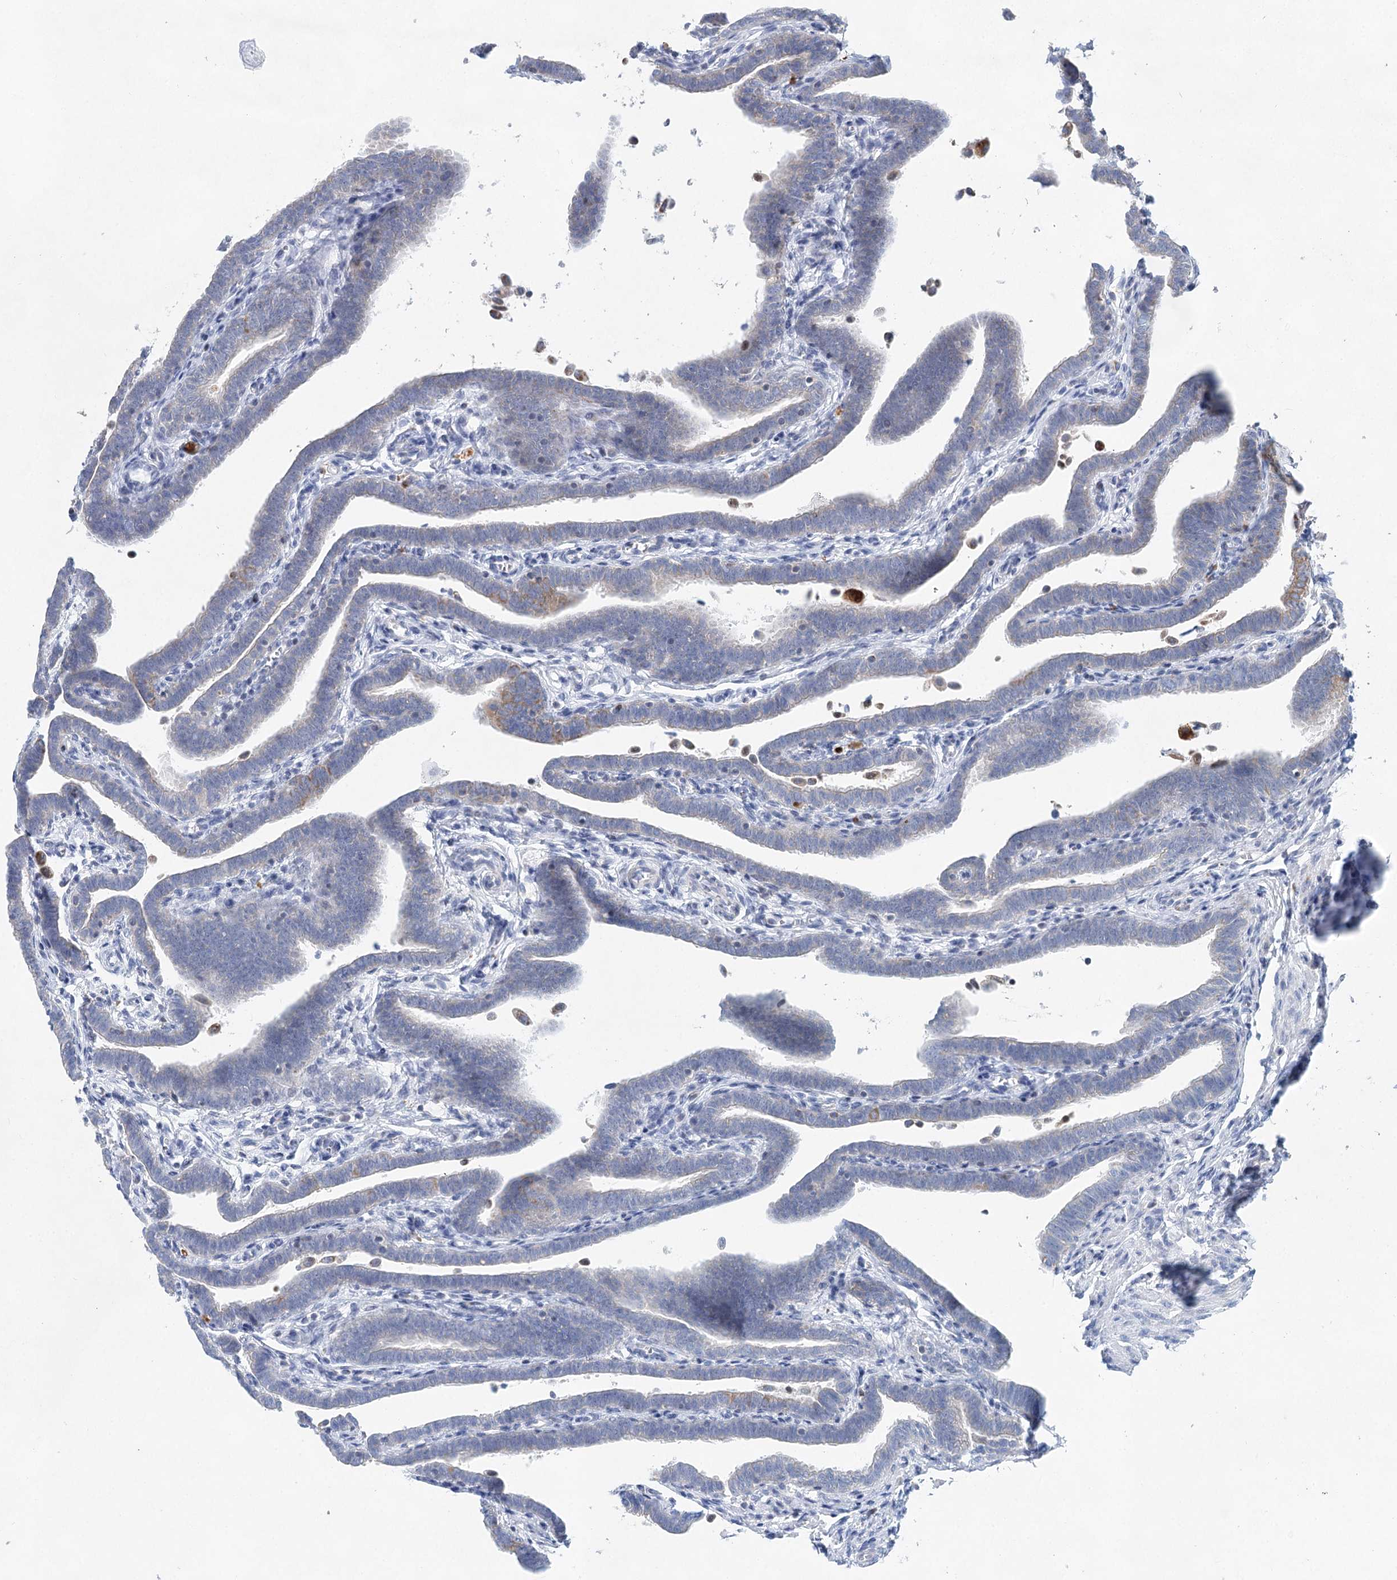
{"staining": {"intensity": "moderate", "quantity": "<25%", "location": "cytoplasmic/membranous"}, "tissue": "fallopian tube", "cell_type": "Glandular cells", "image_type": "normal", "snomed": [{"axis": "morphology", "description": "Normal tissue, NOS"}, {"axis": "topography", "description": "Fallopian tube"}], "caption": "Protein expression analysis of unremarkable fallopian tube exhibits moderate cytoplasmic/membranous positivity in approximately <25% of glandular cells.", "gene": "XPO6", "patient": {"sex": "female", "age": 36}}